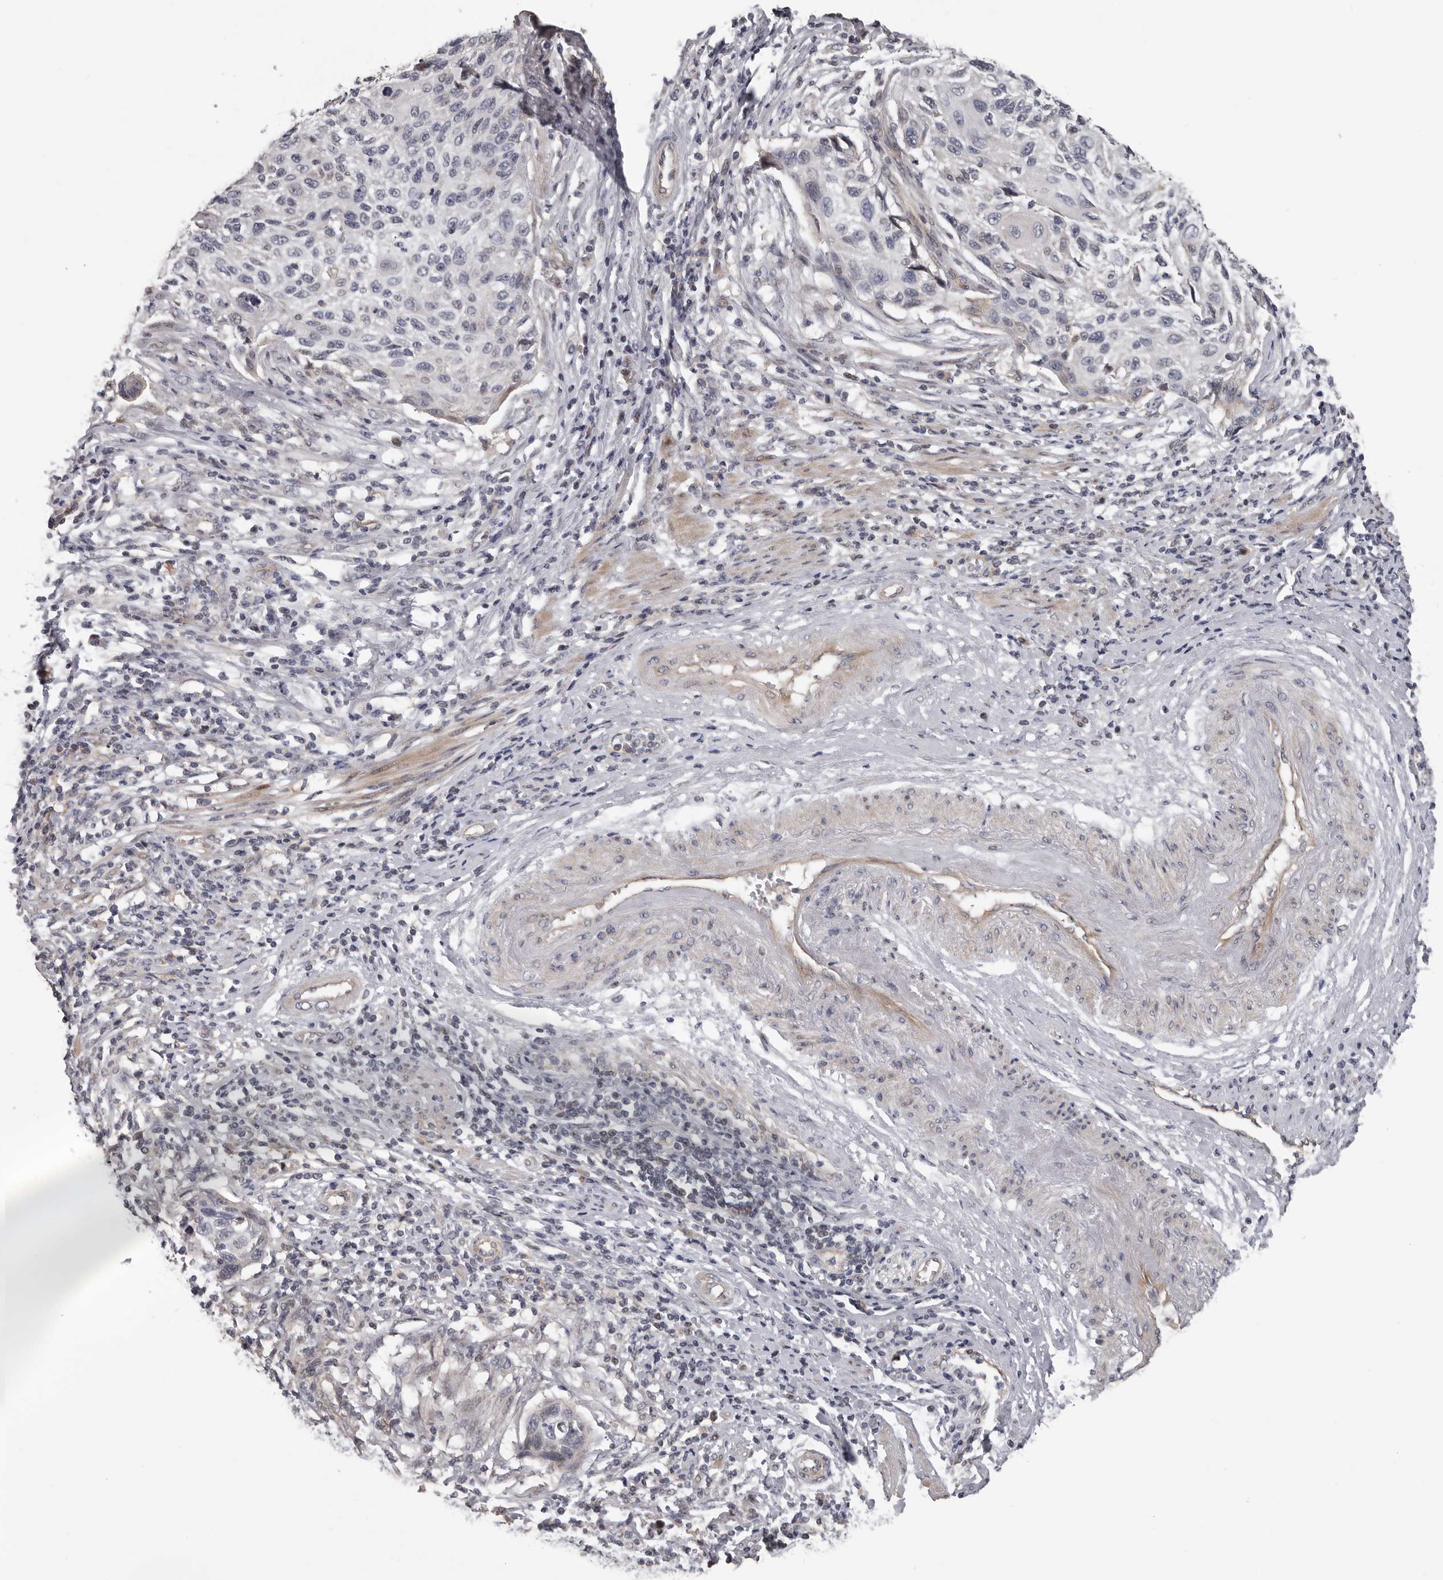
{"staining": {"intensity": "negative", "quantity": "none", "location": "none"}, "tissue": "cervical cancer", "cell_type": "Tumor cells", "image_type": "cancer", "snomed": [{"axis": "morphology", "description": "Squamous cell carcinoma, NOS"}, {"axis": "topography", "description": "Cervix"}], "caption": "IHC histopathology image of cervical squamous cell carcinoma stained for a protein (brown), which reveals no positivity in tumor cells.", "gene": "RNF217", "patient": {"sex": "female", "age": 70}}